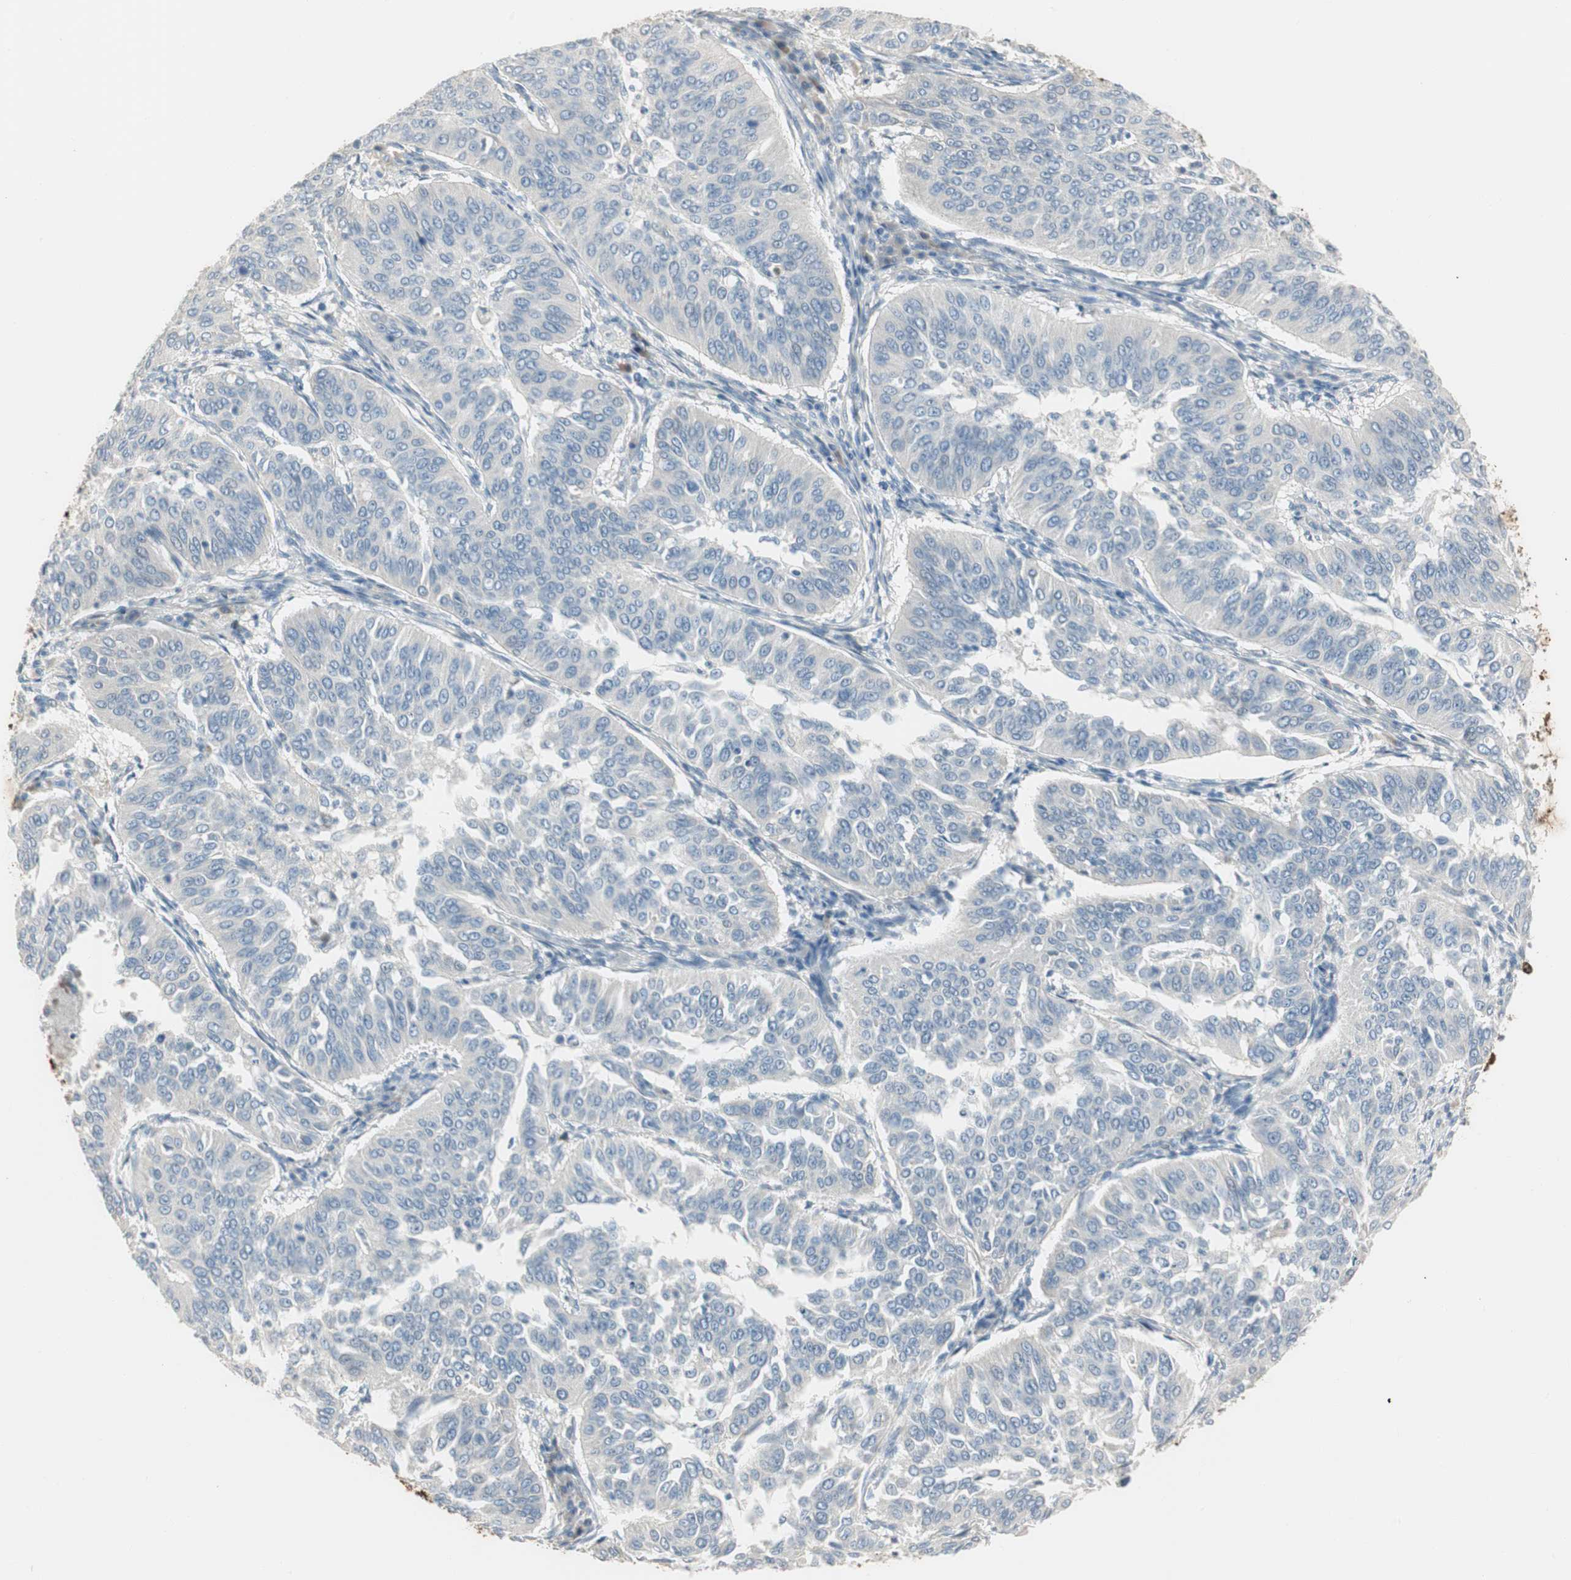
{"staining": {"intensity": "negative", "quantity": "none", "location": "none"}, "tissue": "cervical cancer", "cell_type": "Tumor cells", "image_type": "cancer", "snomed": [{"axis": "morphology", "description": "Normal tissue, NOS"}, {"axis": "morphology", "description": "Squamous cell carcinoma, NOS"}, {"axis": "topography", "description": "Cervix"}], "caption": "Cervical cancer stained for a protein using immunohistochemistry reveals no positivity tumor cells.", "gene": "SPINK4", "patient": {"sex": "female", "age": 39}}